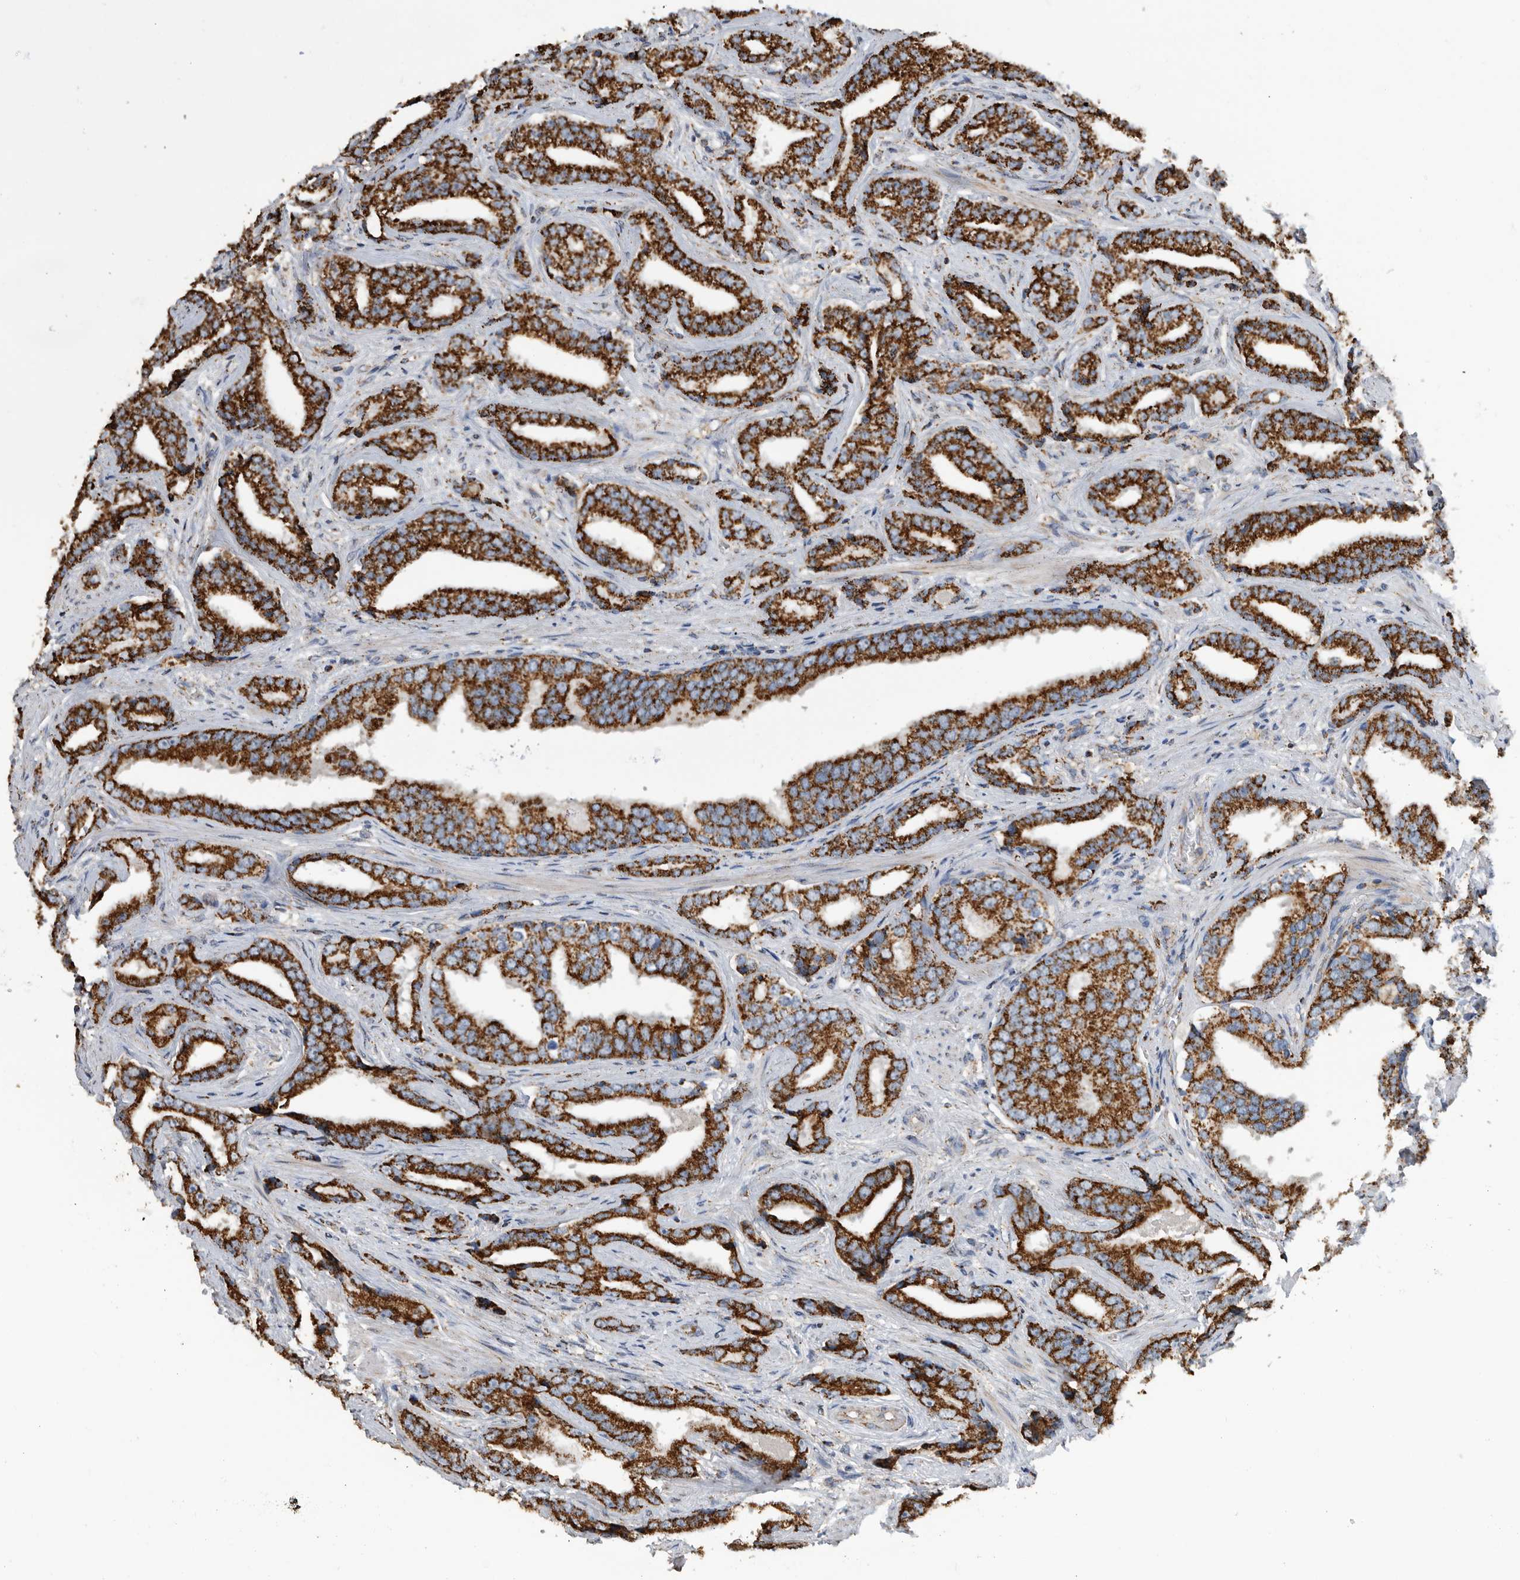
{"staining": {"intensity": "strong", "quantity": ">75%", "location": "cytoplasmic/membranous"}, "tissue": "prostate cancer", "cell_type": "Tumor cells", "image_type": "cancer", "snomed": [{"axis": "morphology", "description": "Adenocarcinoma, Low grade"}, {"axis": "topography", "description": "Prostate"}], "caption": "A brown stain shows strong cytoplasmic/membranous expression of a protein in human adenocarcinoma (low-grade) (prostate) tumor cells.", "gene": "WFDC1", "patient": {"sex": "male", "age": 67}}